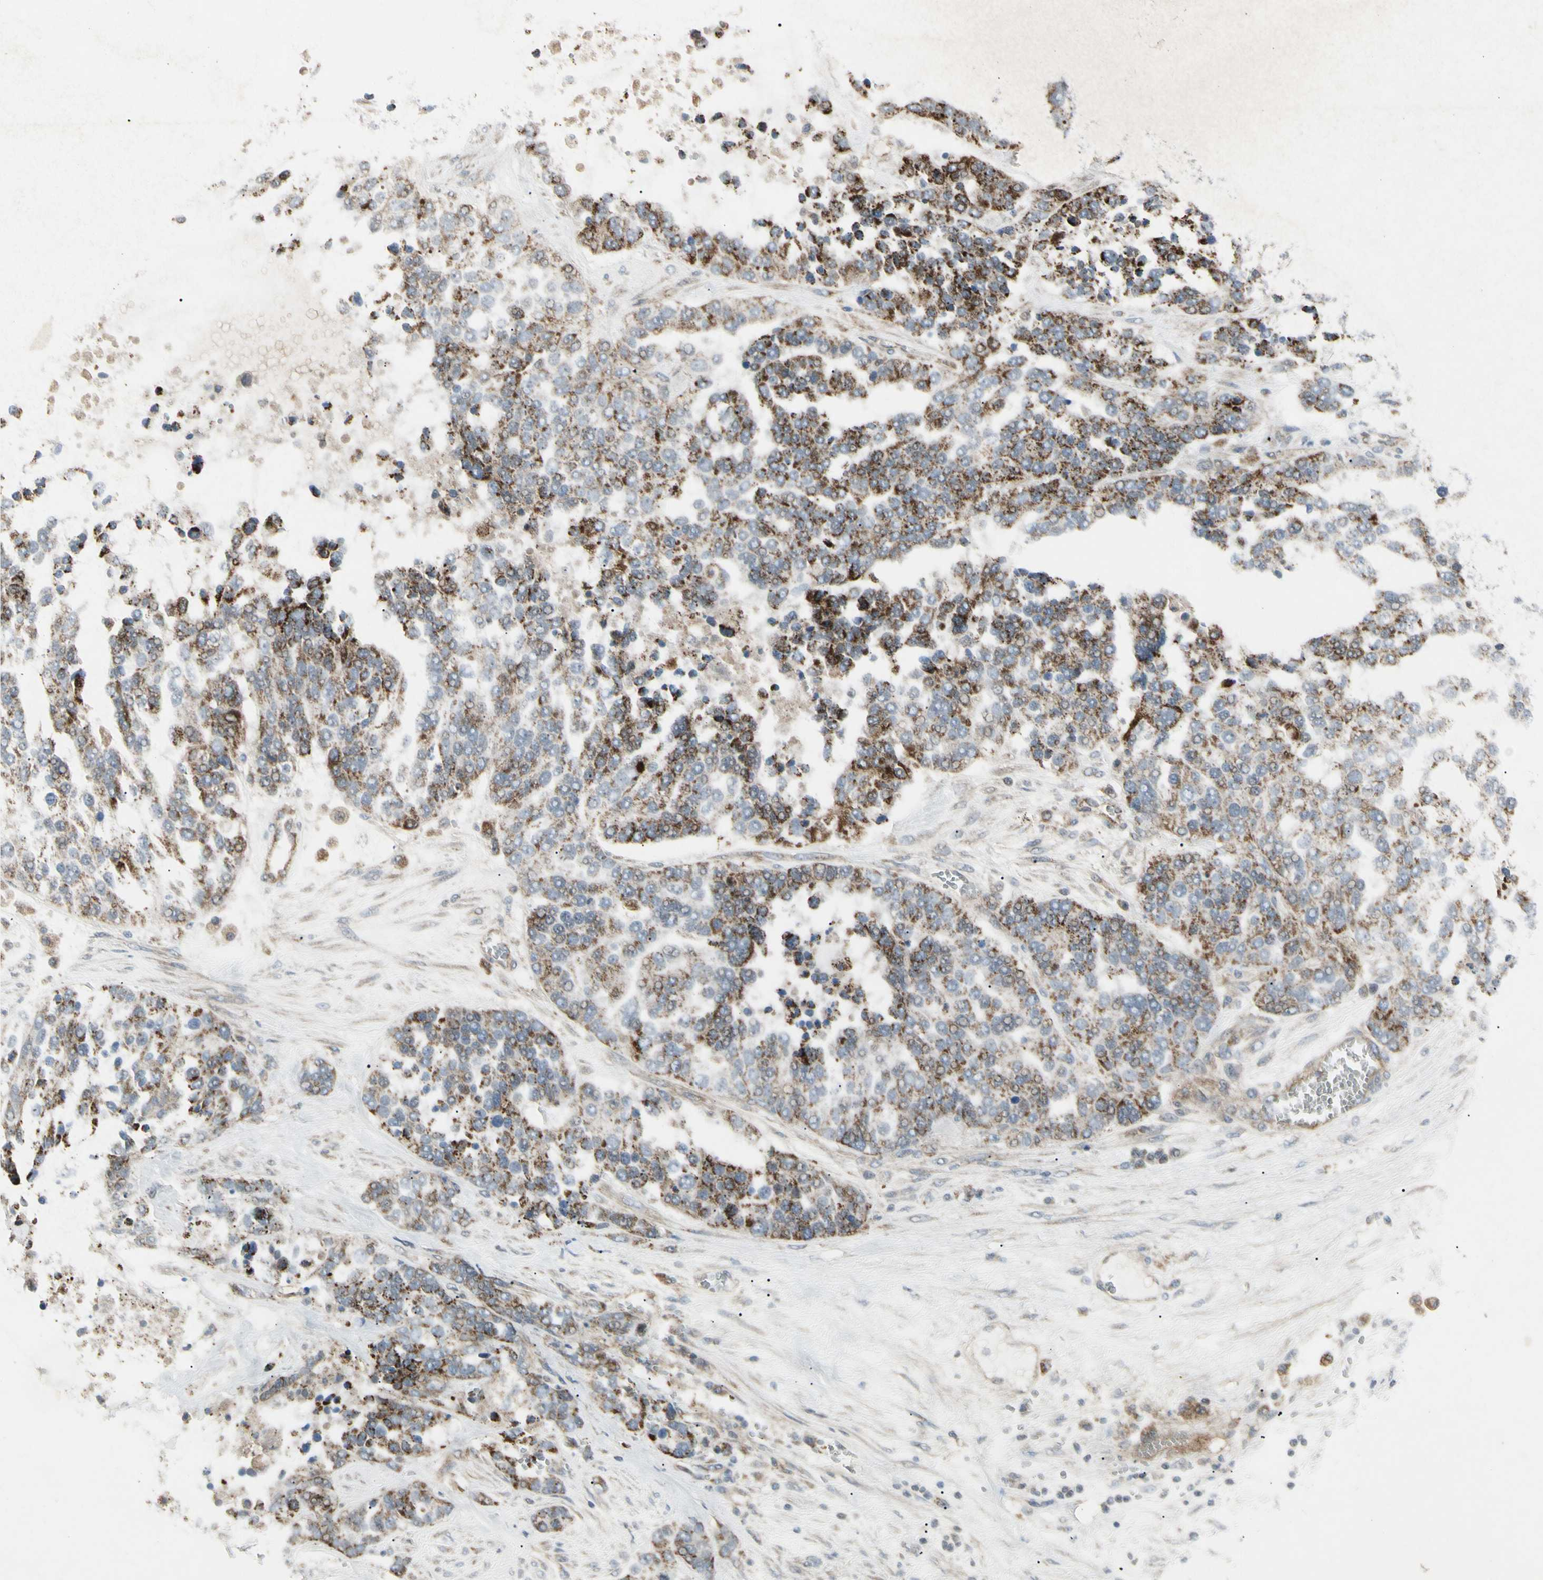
{"staining": {"intensity": "strong", "quantity": "25%-75%", "location": "cytoplasmic/membranous"}, "tissue": "ovarian cancer", "cell_type": "Tumor cells", "image_type": "cancer", "snomed": [{"axis": "morphology", "description": "Cystadenocarcinoma, serous, NOS"}, {"axis": "topography", "description": "Ovary"}], "caption": "Immunohistochemistry micrograph of neoplastic tissue: ovarian cancer (serous cystadenocarcinoma) stained using IHC demonstrates high levels of strong protein expression localized specifically in the cytoplasmic/membranous of tumor cells, appearing as a cytoplasmic/membranous brown color.", "gene": "CYB5R1", "patient": {"sex": "female", "age": 44}}